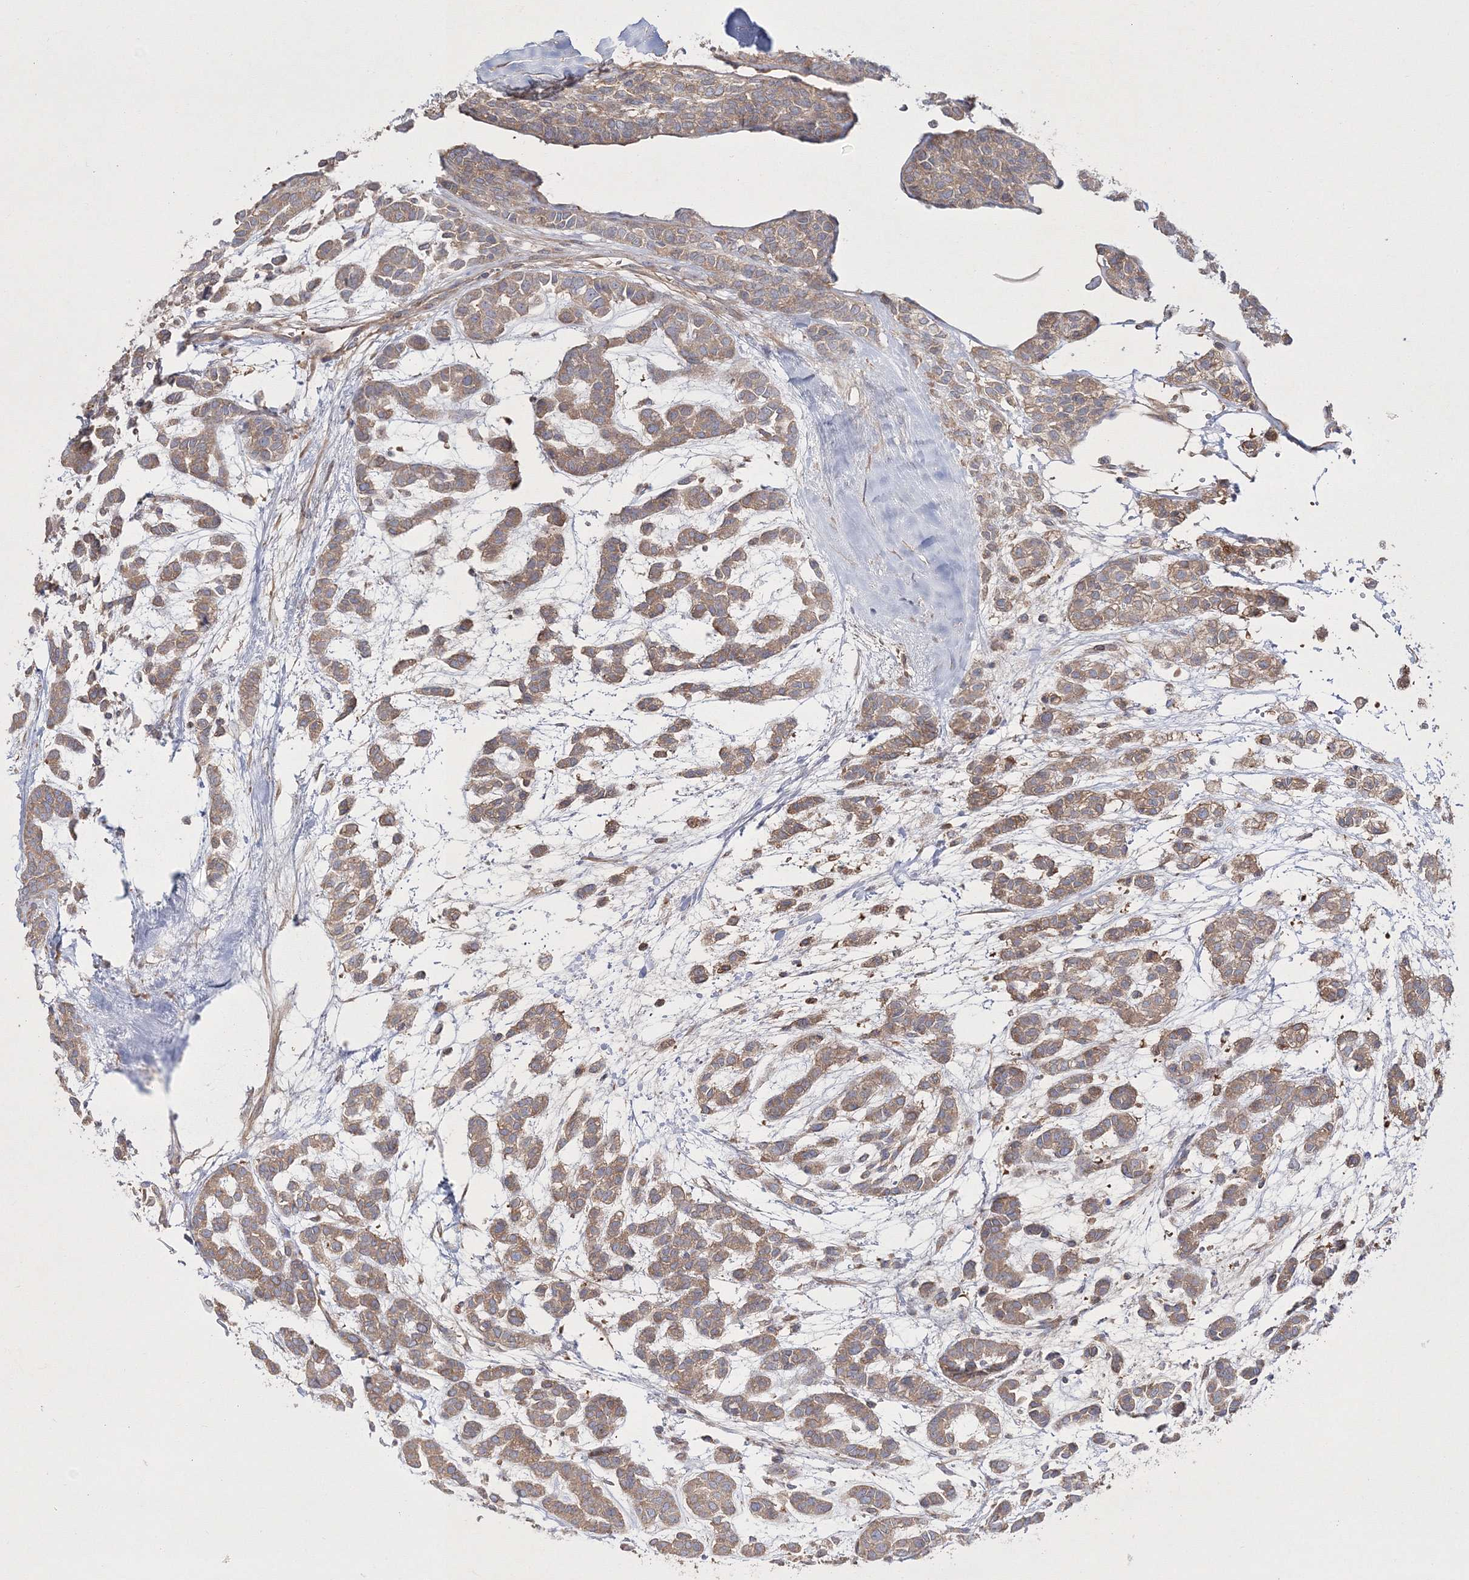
{"staining": {"intensity": "weak", "quantity": ">75%", "location": "cytoplasmic/membranous"}, "tissue": "head and neck cancer", "cell_type": "Tumor cells", "image_type": "cancer", "snomed": [{"axis": "morphology", "description": "Adenocarcinoma, NOS"}, {"axis": "morphology", "description": "Adenoma, NOS"}, {"axis": "topography", "description": "Head-Neck"}], "caption": "Head and neck cancer was stained to show a protein in brown. There is low levels of weak cytoplasmic/membranous positivity in approximately >75% of tumor cells. (DAB = brown stain, brightfield microscopy at high magnification).", "gene": "ZSWIM6", "patient": {"sex": "female", "age": 55}}